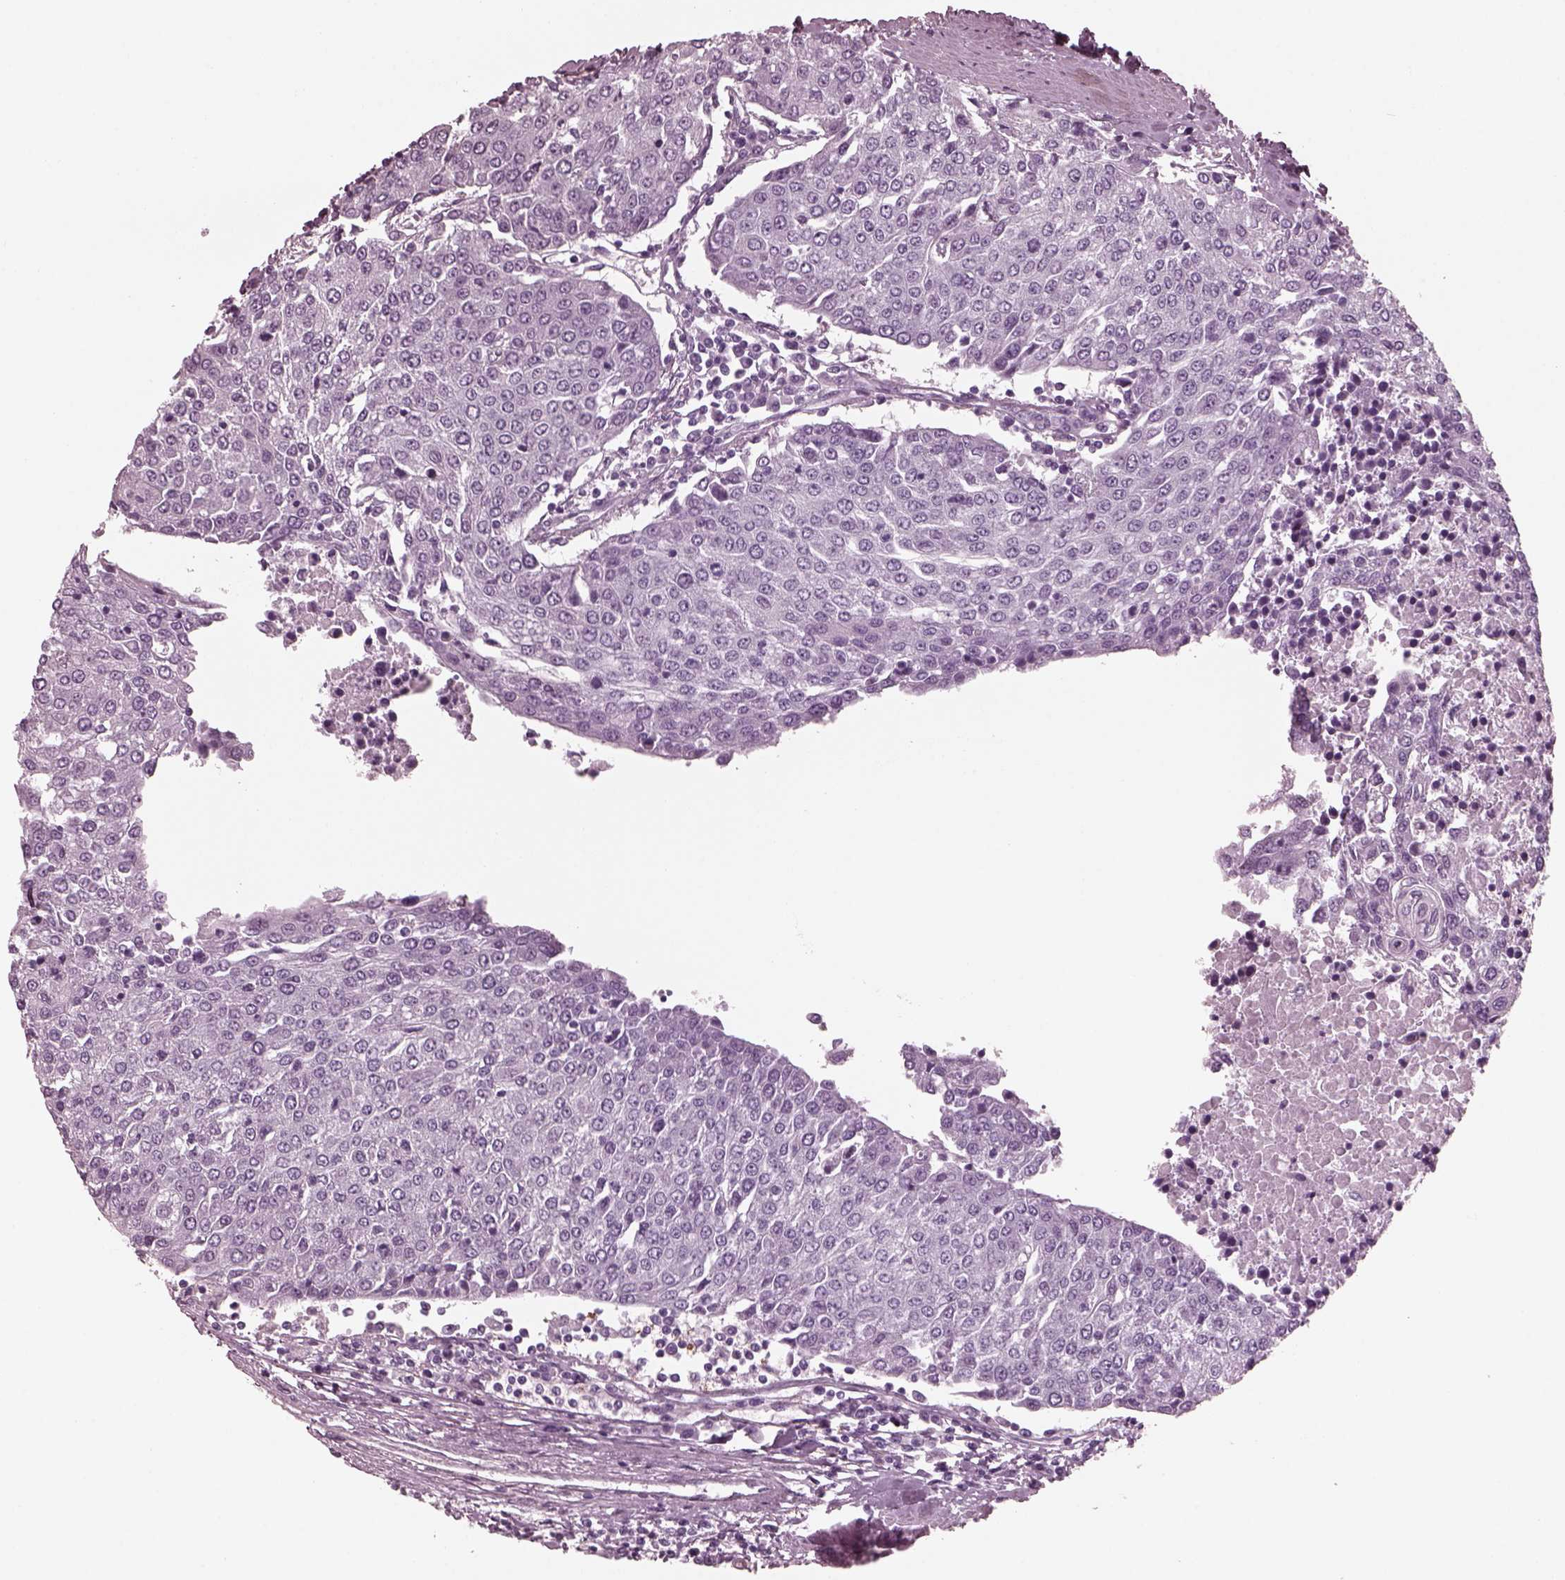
{"staining": {"intensity": "negative", "quantity": "none", "location": "none"}, "tissue": "urothelial cancer", "cell_type": "Tumor cells", "image_type": "cancer", "snomed": [{"axis": "morphology", "description": "Urothelial carcinoma, High grade"}, {"axis": "topography", "description": "Urinary bladder"}], "caption": "Immunohistochemistry photomicrograph of high-grade urothelial carcinoma stained for a protein (brown), which shows no expression in tumor cells. (DAB (3,3'-diaminobenzidine) IHC visualized using brightfield microscopy, high magnification).", "gene": "CGA", "patient": {"sex": "female", "age": 85}}